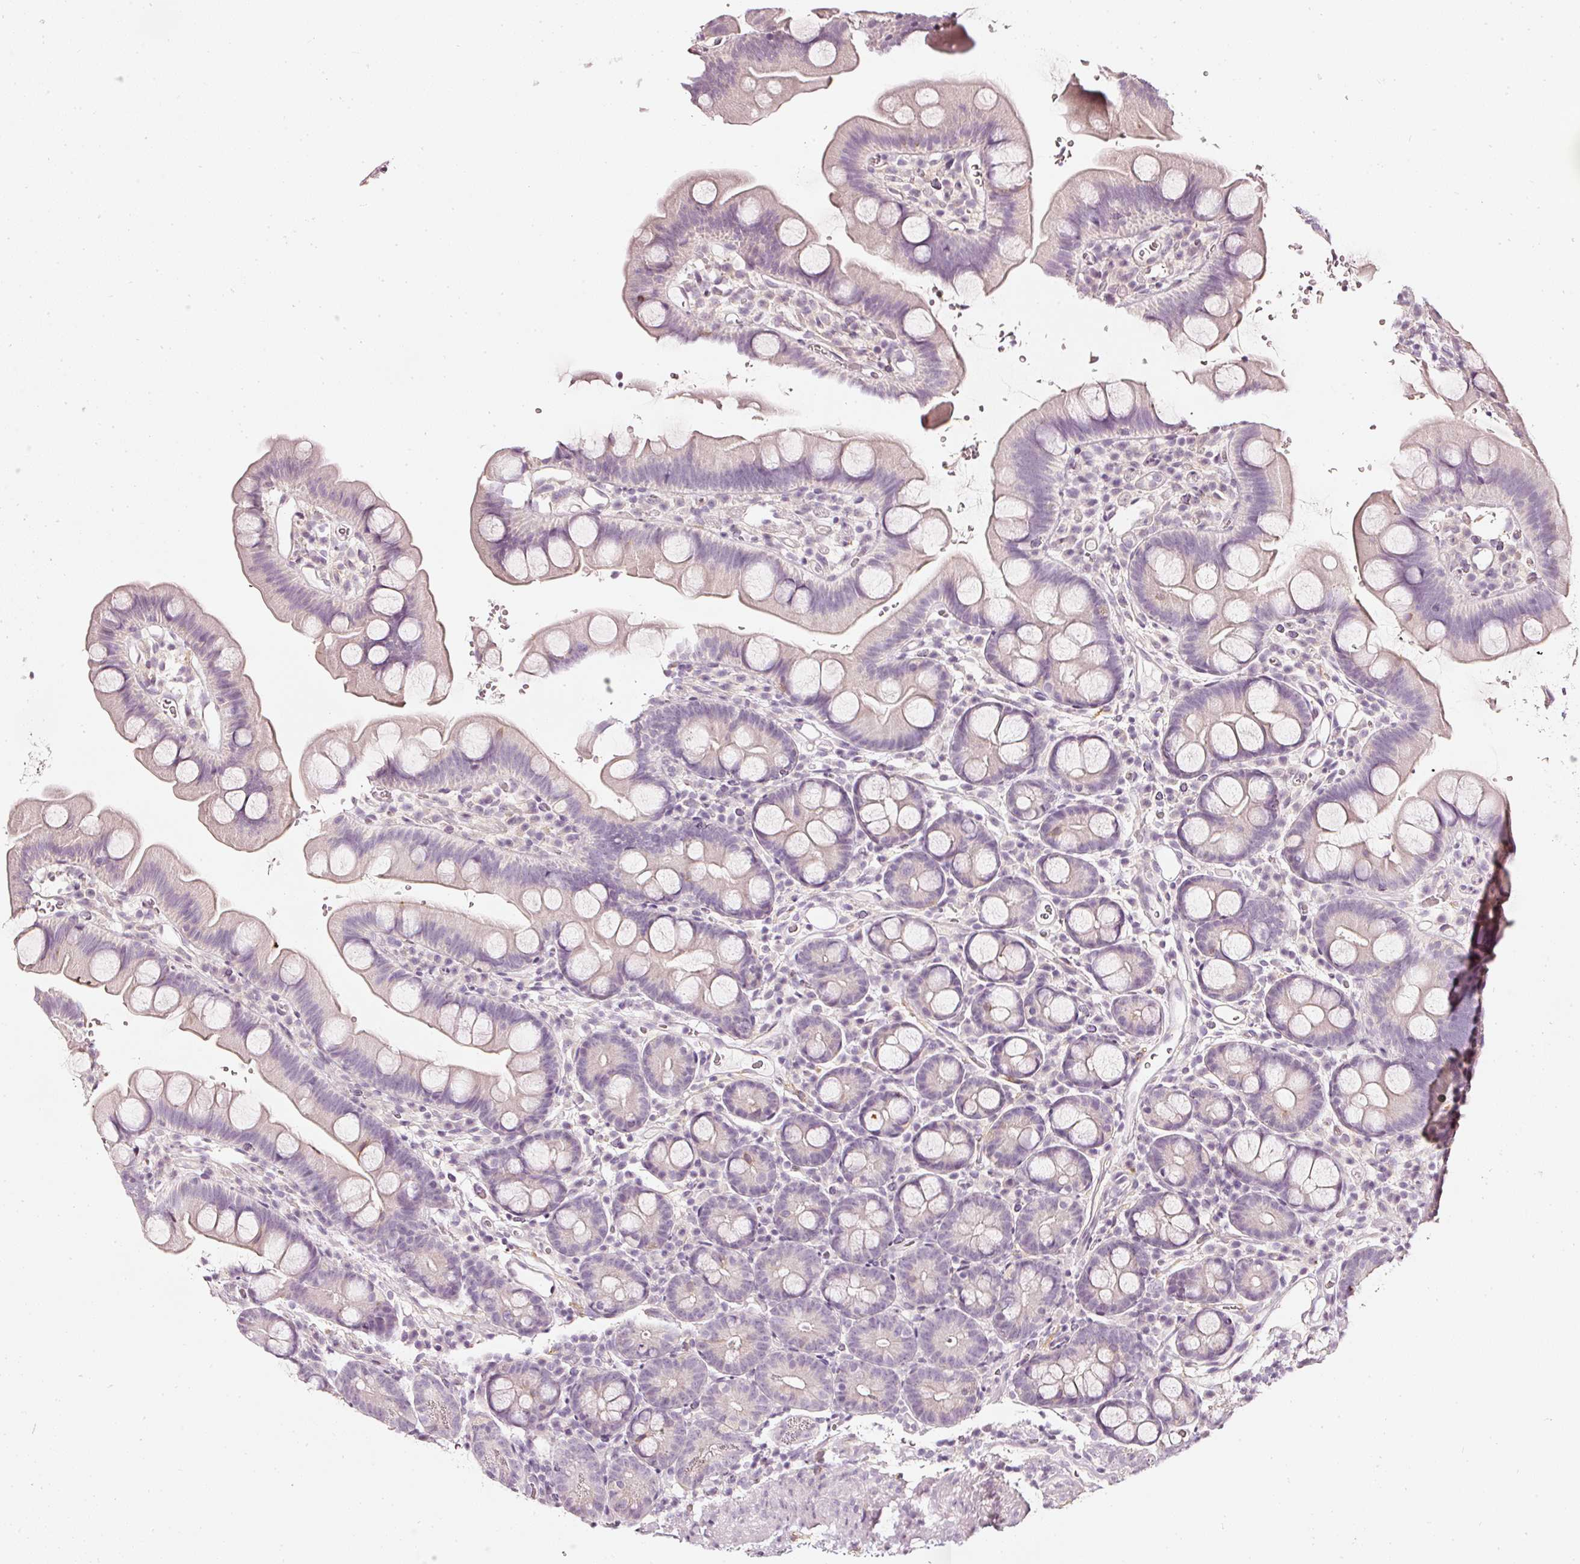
{"staining": {"intensity": "negative", "quantity": "none", "location": "none"}, "tissue": "small intestine", "cell_type": "Glandular cells", "image_type": "normal", "snomed": [{"axis": "morphology", "description": "Normal tissue, NOS"}, {"axis": "topography", "description": "Small intestine"}], "caption": "Immunohistochemistry of unremarkable human small intestine displays no staining in glandular cells. The staining is performed using DAB (3,3'-diaminobenzidine) brown chromogen with nuclei counter-stained in using hematoxylin.", "gene": "CNP", "patient": {"sex": "female", "age": 68}}